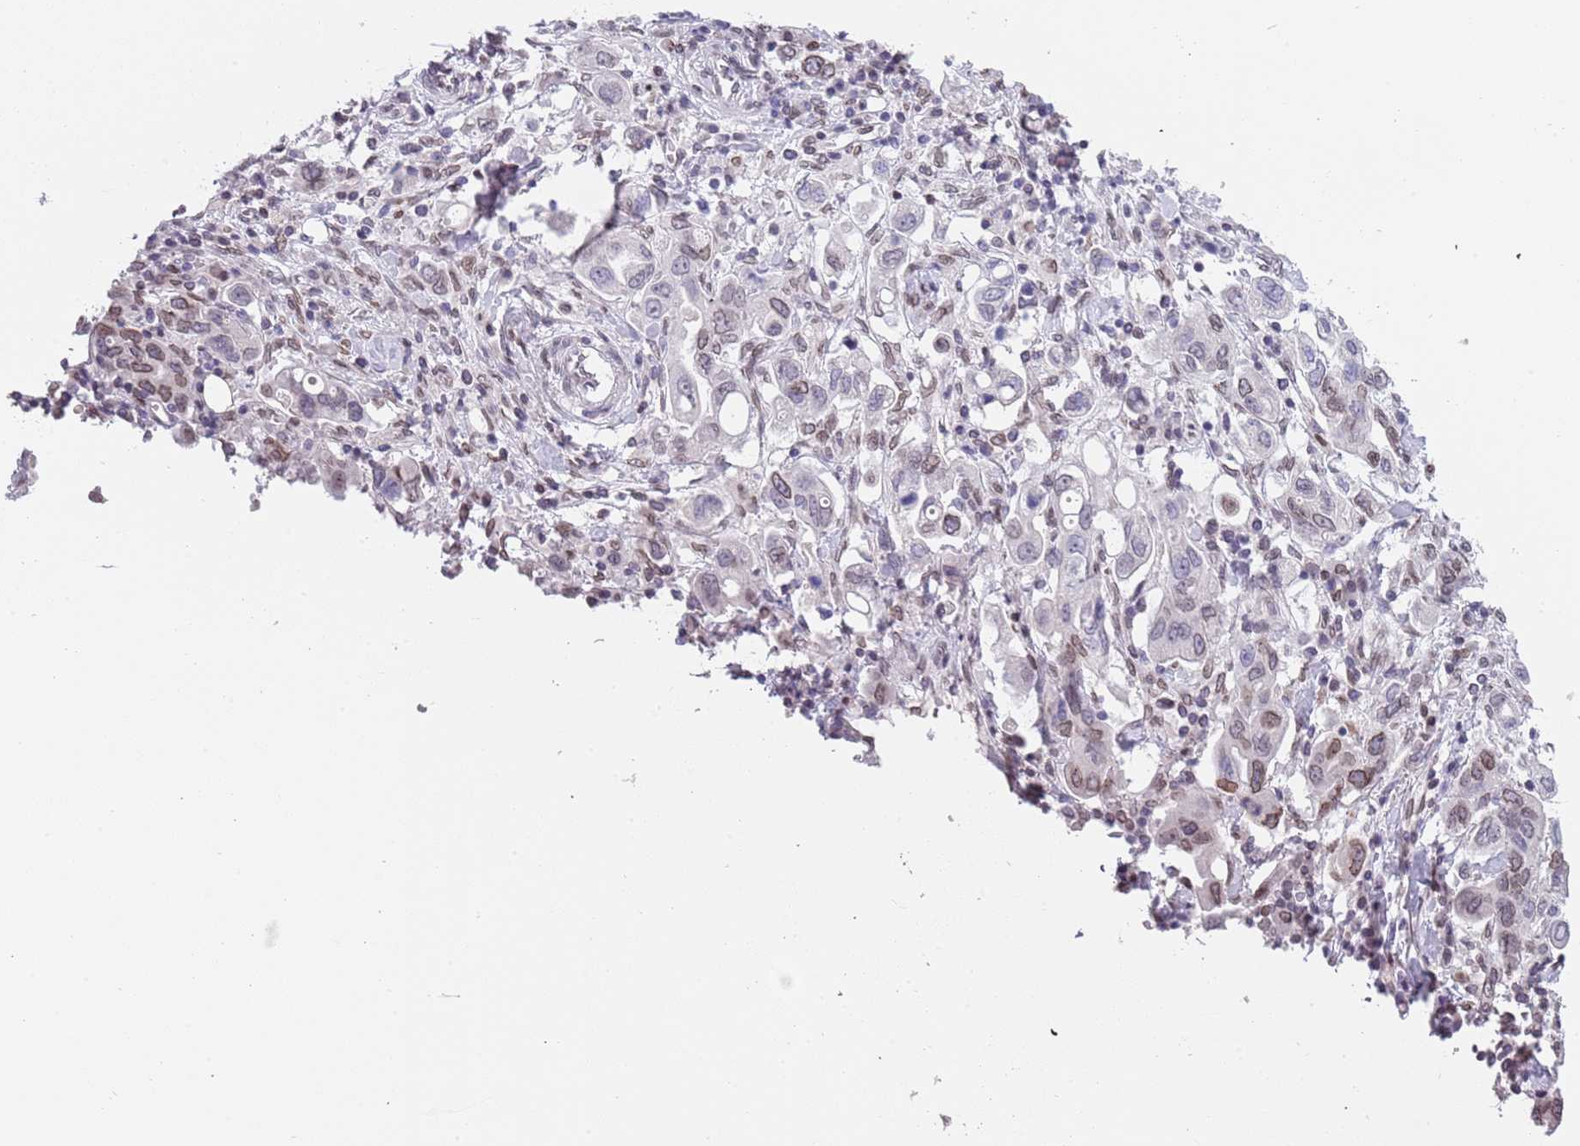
{"staining": {"intensity": "weak", "quantity": "<25%", "location": "cytoplasmic/membranous,nuclear"}, "tissue": "stomach cancer", "cell_type": "Tumor cells", "image_type": "cancer", "snomed": [{"axis": "morphology", "description": "Adenocarcinoma, NOS"}, {"axis": "topography", "description": "Stomach, upper"}, {"axis": "topography", "description": "Stomach"}], "caption": "High power microscopy photomicrograph of an immunohistochemistry photomicrograph of stomach adenocarcinoma, revealing no significant staining in tumor cells.", "gene": "KLHDC2", "patient": {"sex": "male", "age": 62}}